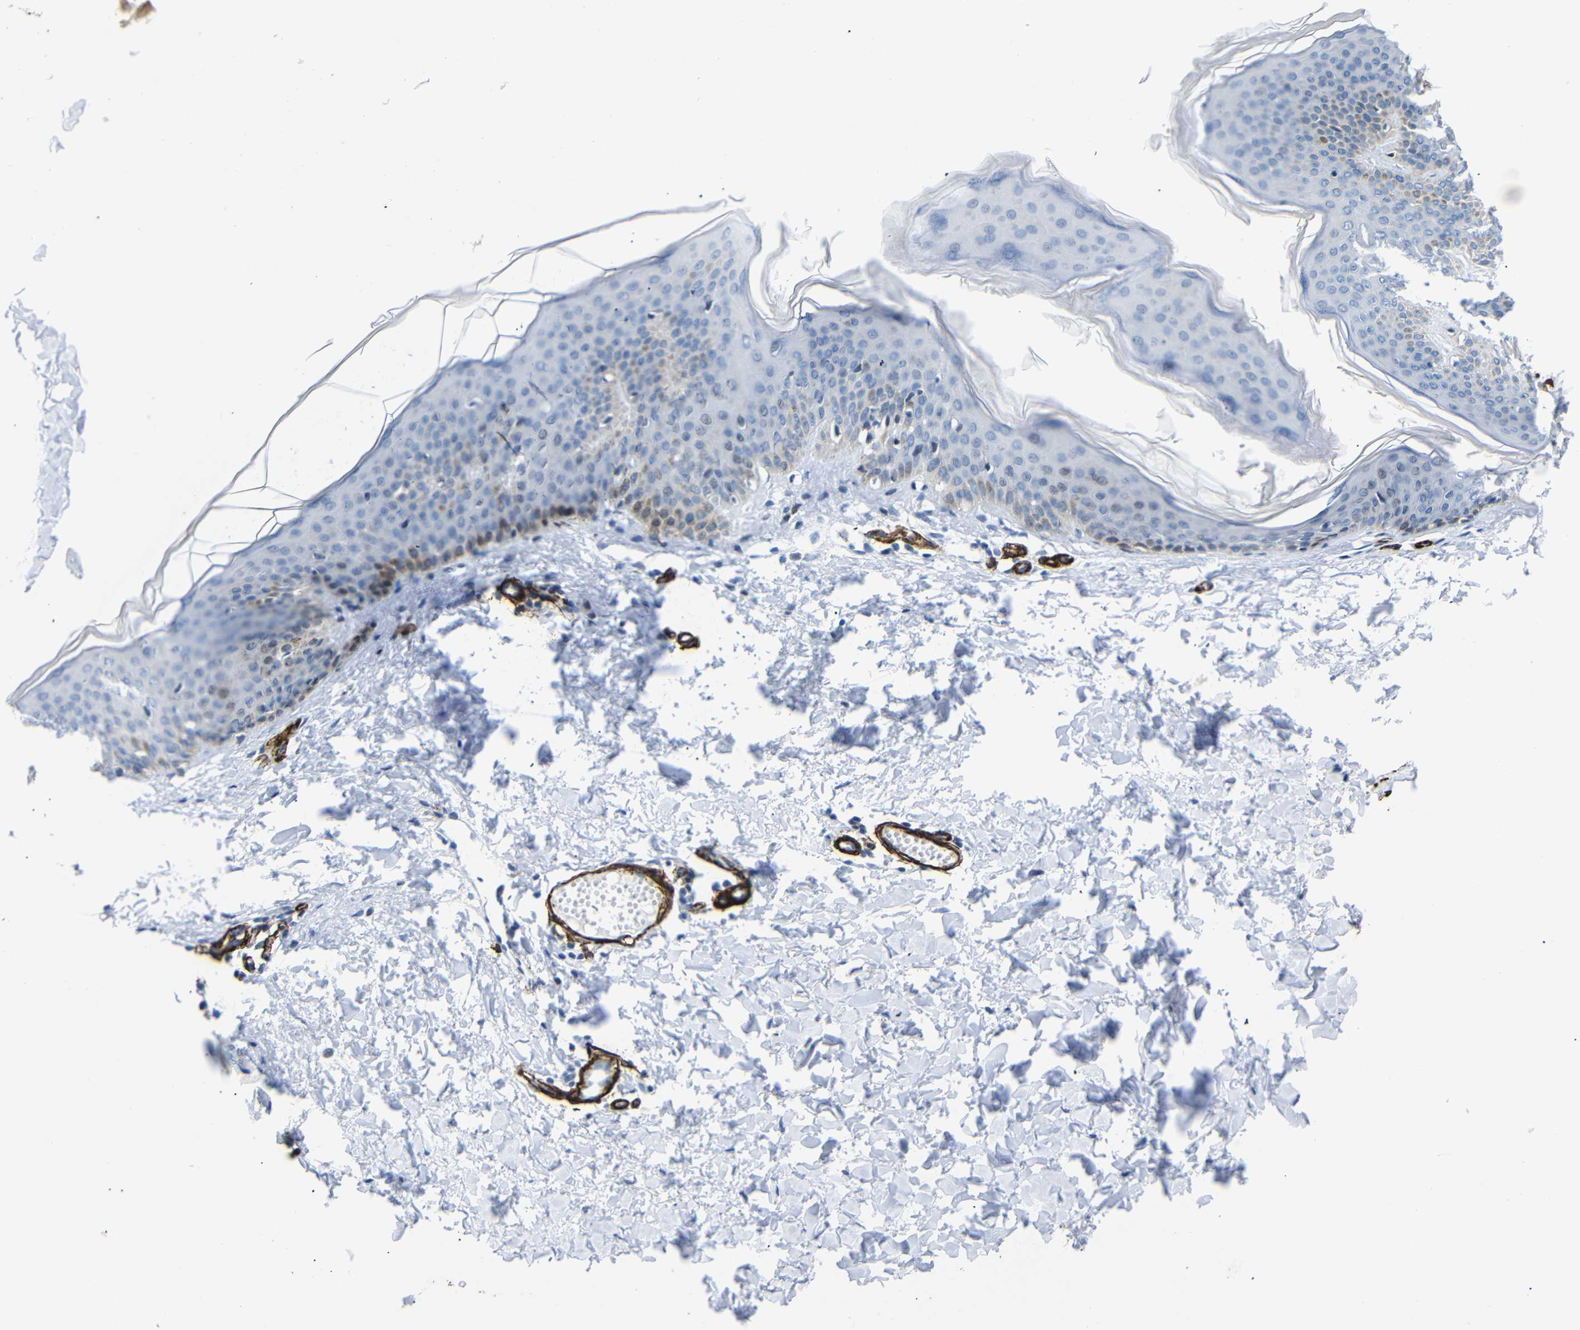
{"staining": {"intensity": "negative", "quantity": "none", "location": "none"}, "tissue": "skin", "cell_type": "Fibroblasts", "image_type": "normal", "snomed": [{"axis": "morphology", "description": "Normal tissue, NOS"}, {"axis": "topography", "description": "Skin"}], "caption": "Immunohistochemistry histopathology image of benign skin: human skin stained with DAB (3,3'-diaminobenzidine) exhibits no significant protein positivity in fibroblasts. (Brightfield microscopy of DAB immunohistochemistry at high magnification).", "gene": "ACTA2", "patient": {"sex": "female", "age": 17}}